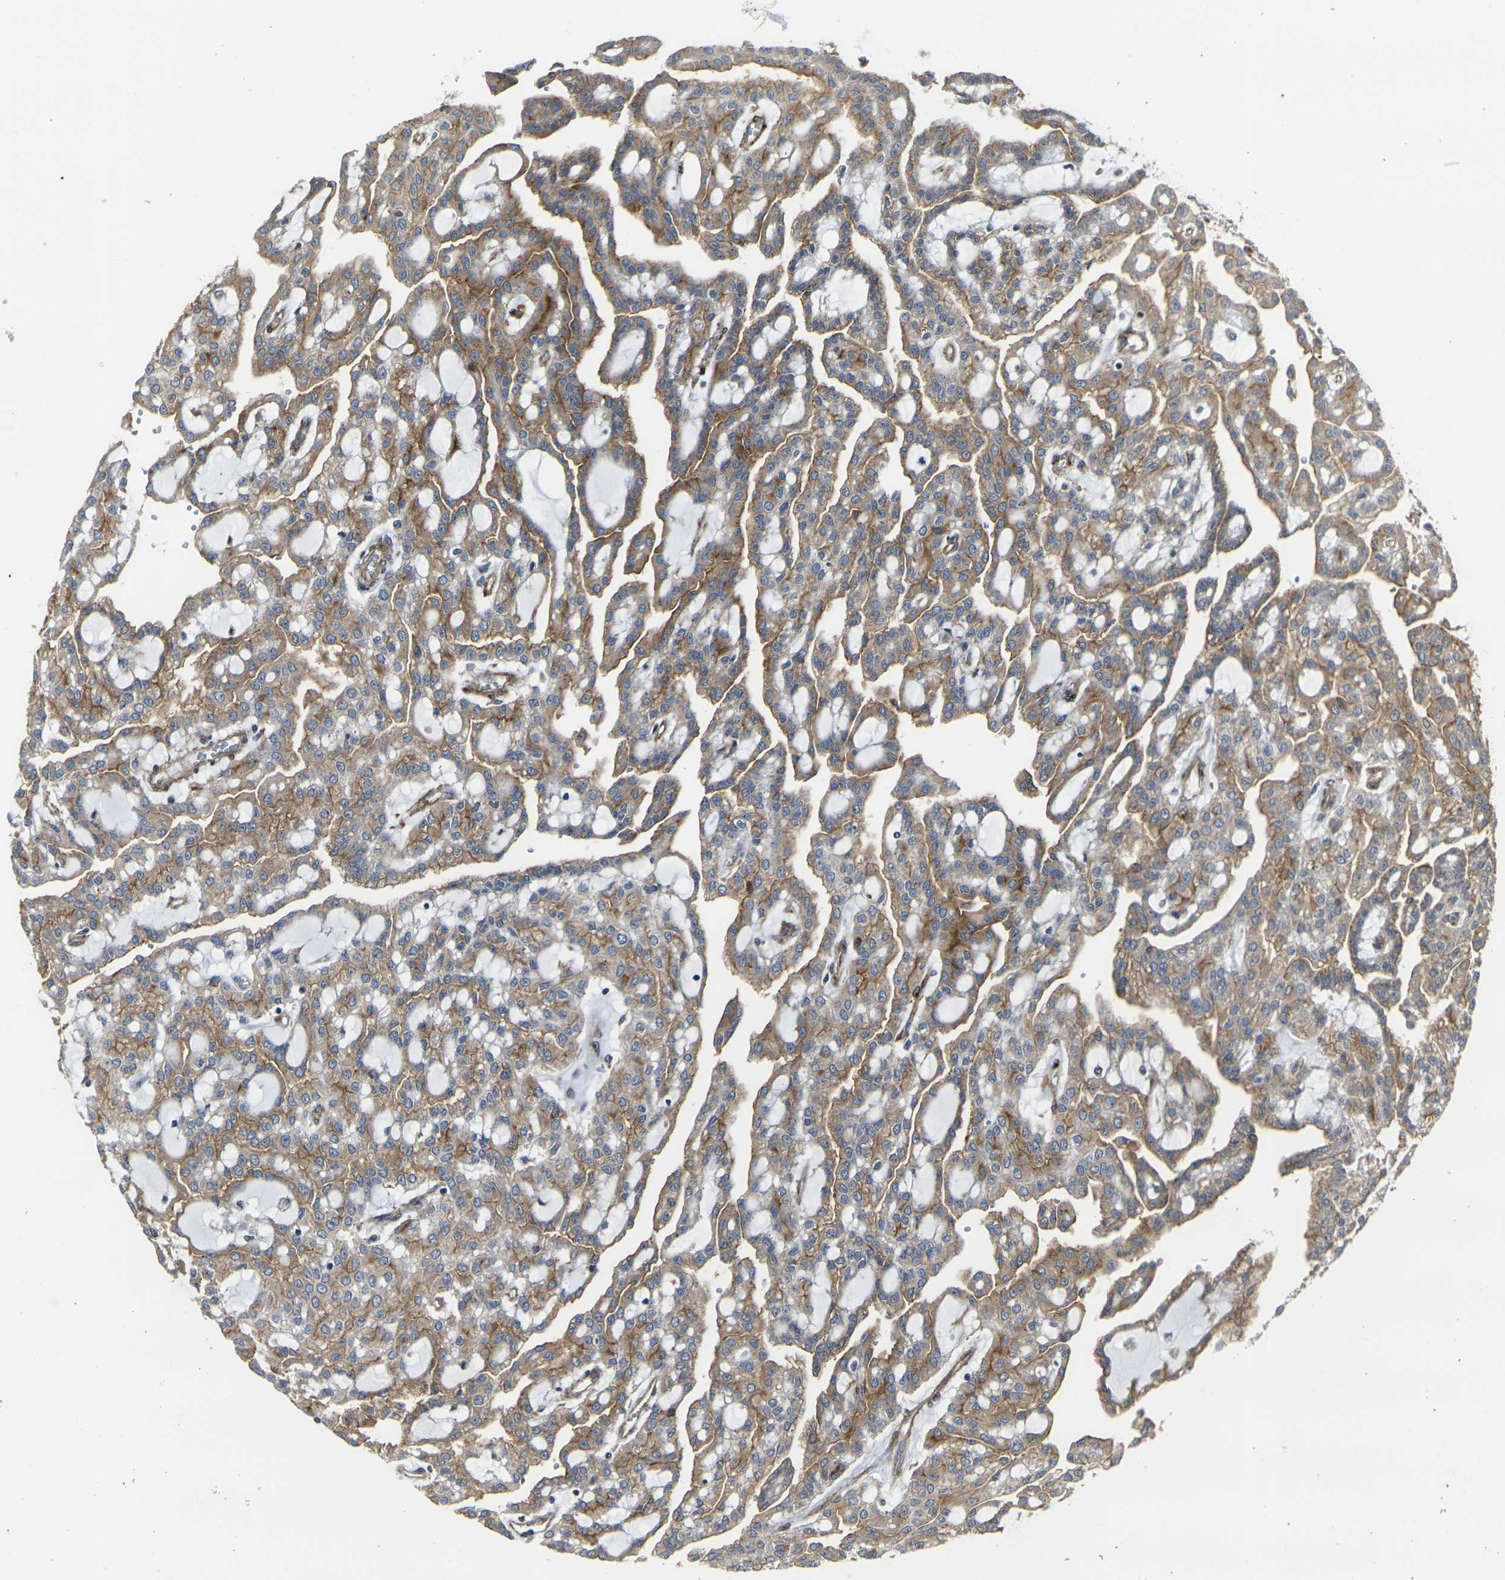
{"staining": {"intensity": "moderate", "quantity": ">75%", "location": "cytoplasmic/membranous"}, "tissue": "renal cancer", "cell_type": "Tumor cells", "image_type": "cancer", "snomed": [{"axis": "morphology", "description": "Adenocarcinoma, NOS"}, {"axis": "topography", "description": "Kidney"}], "caption": "Renal cancer was stained to show a protein in brown. There is medium levels of moderate cytoplasmic/membranous expression in approximately >75% of tumor cells.", "gene": "MYOF", "patient": {"sex": "male", "age": 63}}